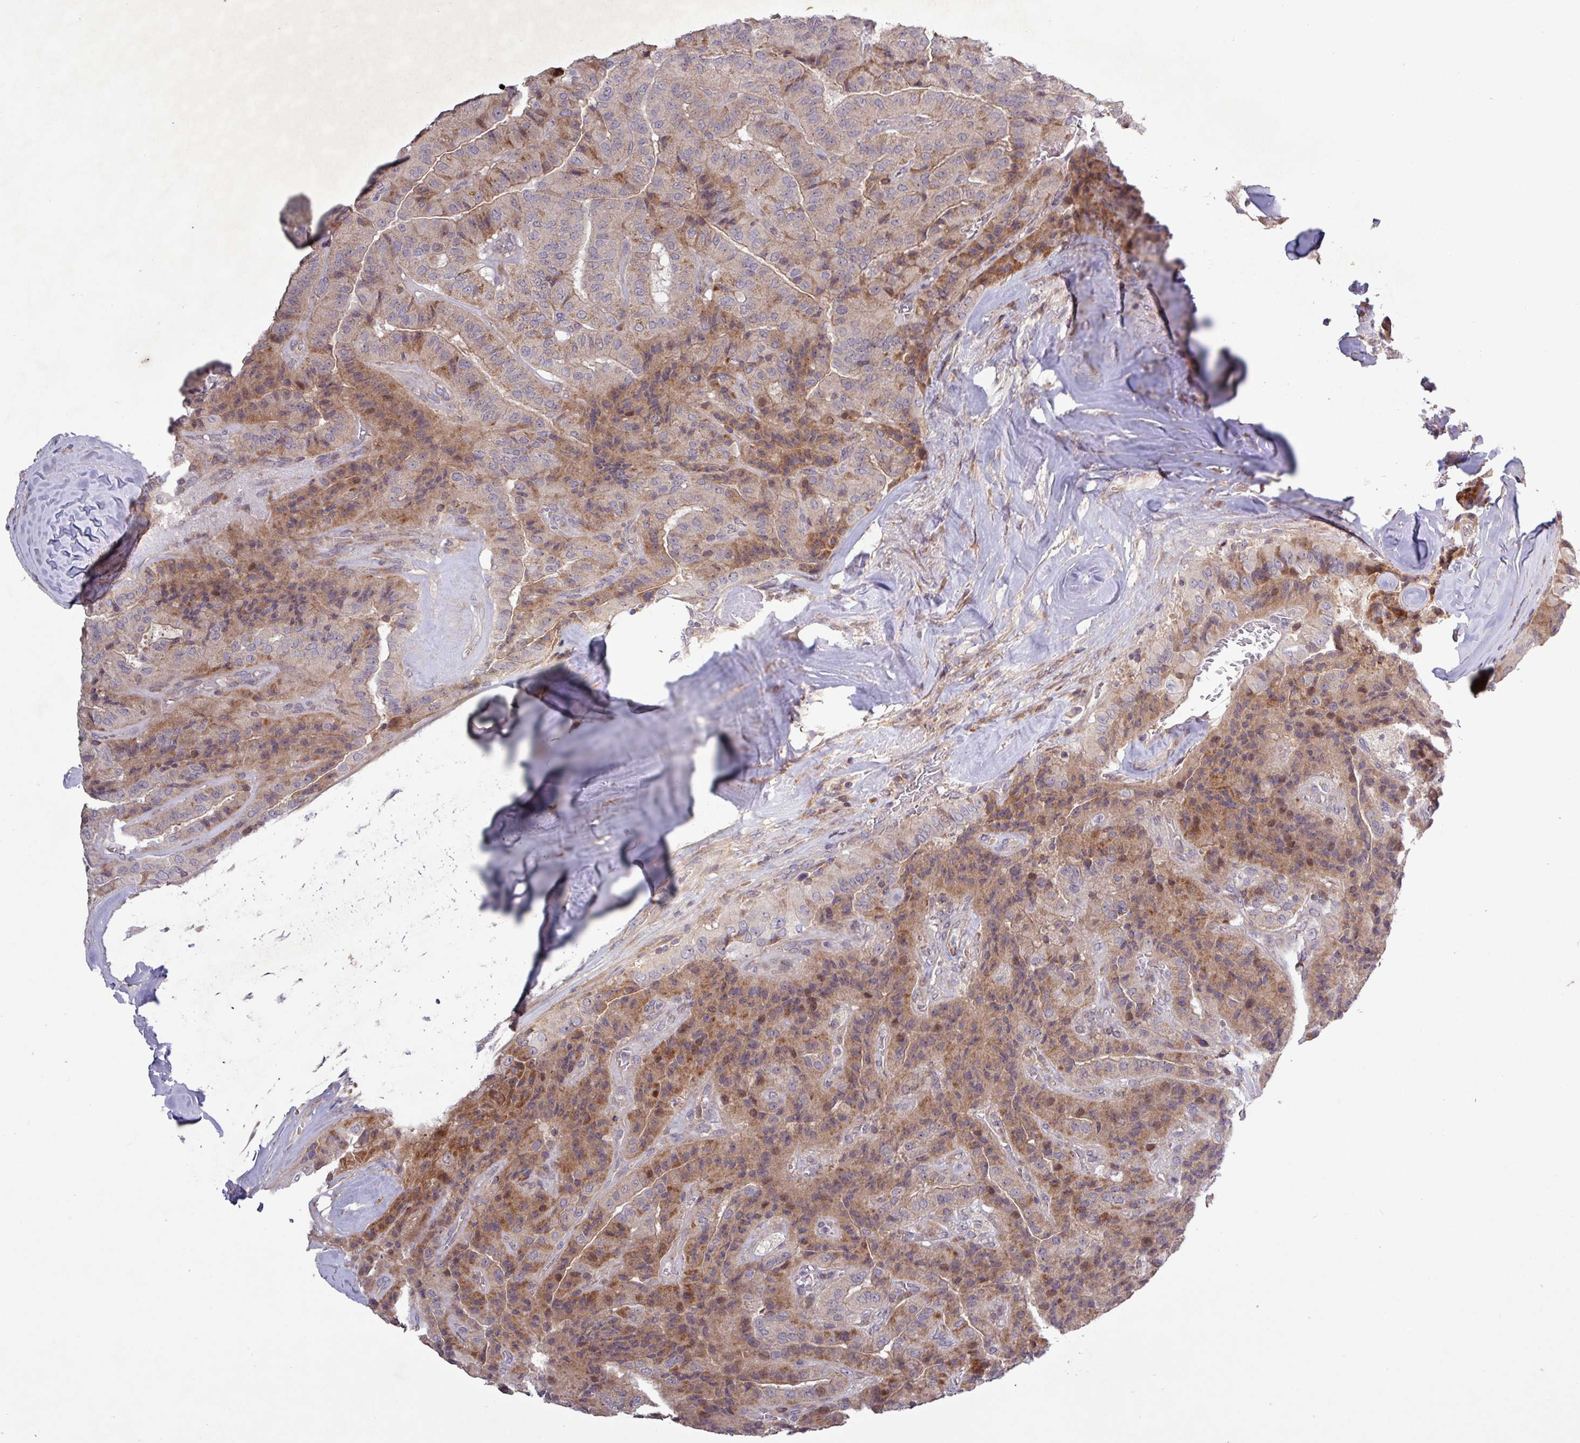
{"staining": {"intensity": "moderate", "quantity": "25%-75%", "location": "cytoplasmic/membranous"}, "tissue": "thyroid cancer", "cell_type": "Tumor cells", "image_type": "cancer", "snomed": [{"axis": "morphology", "description": "Normal tissue, NOS"}, {"axis": "morphology", "description": "Papillary adenocarcinoma, NOS"}, {"axis": "topography", "description": "Thyroid gland"}], "caption": "There is medium levels of moderate cytoplasmic/membranous expression in tumor cells of thyroid cancer (papillary adenocarcinoma), as demonstrated by immunohistochemical staining (brown color).", "gene": "TNFSF12", "patient": {"sex": "female", "age": 59}}